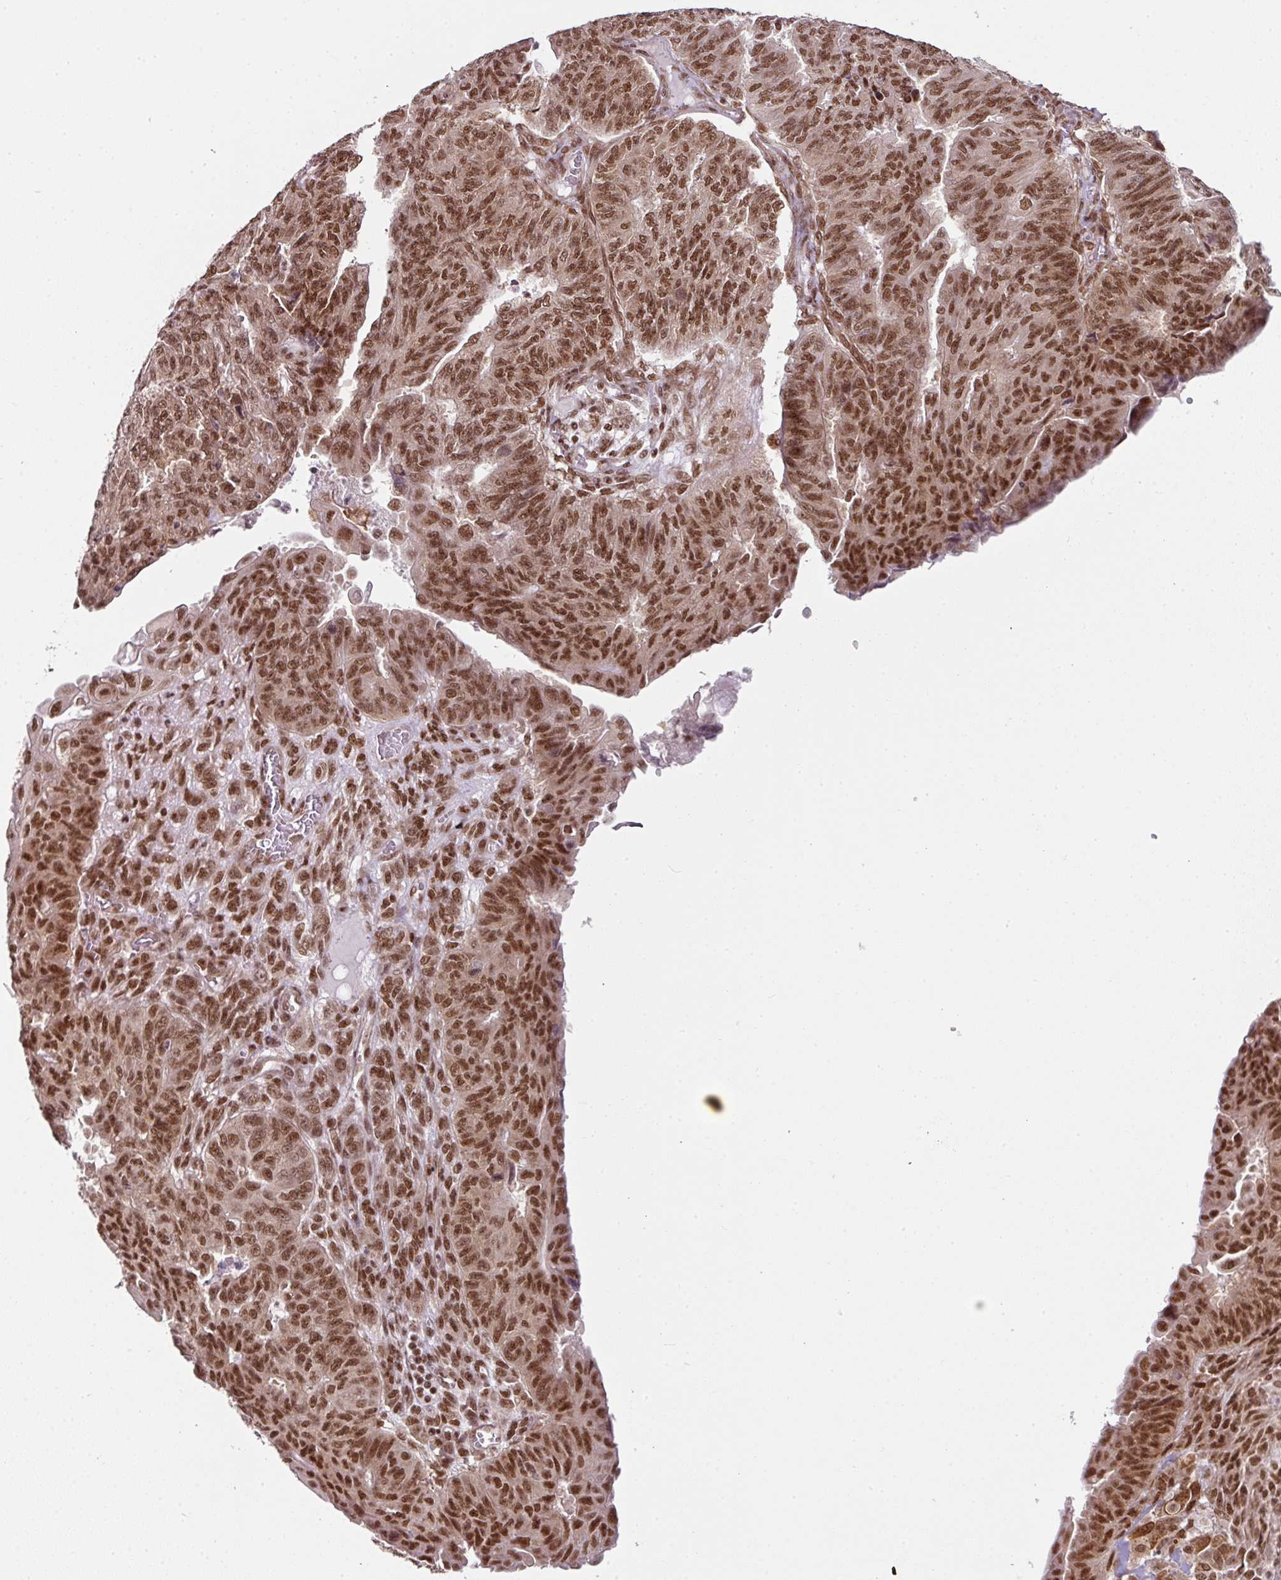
{"staining": {"intensity": "moderate", "quantity": ">75%", "location": "nuclear"}, "tissue": "endometrial cancer", "cell_type": "Tumor cells", "image_type": "cancer", "snomed": [{"axis": "morphology", "description": "Adenocarcinoma, NOS"}, {"axis": "topography", "description": "Endometrium"}], "caption": "Tumor cells exhibit medium levels of moderate nuclear expression in about >75% of cells in human adenocarcinoma (endometrial).", "gene": "NFYA", "patient": {"sex": "female", "age": 32}}